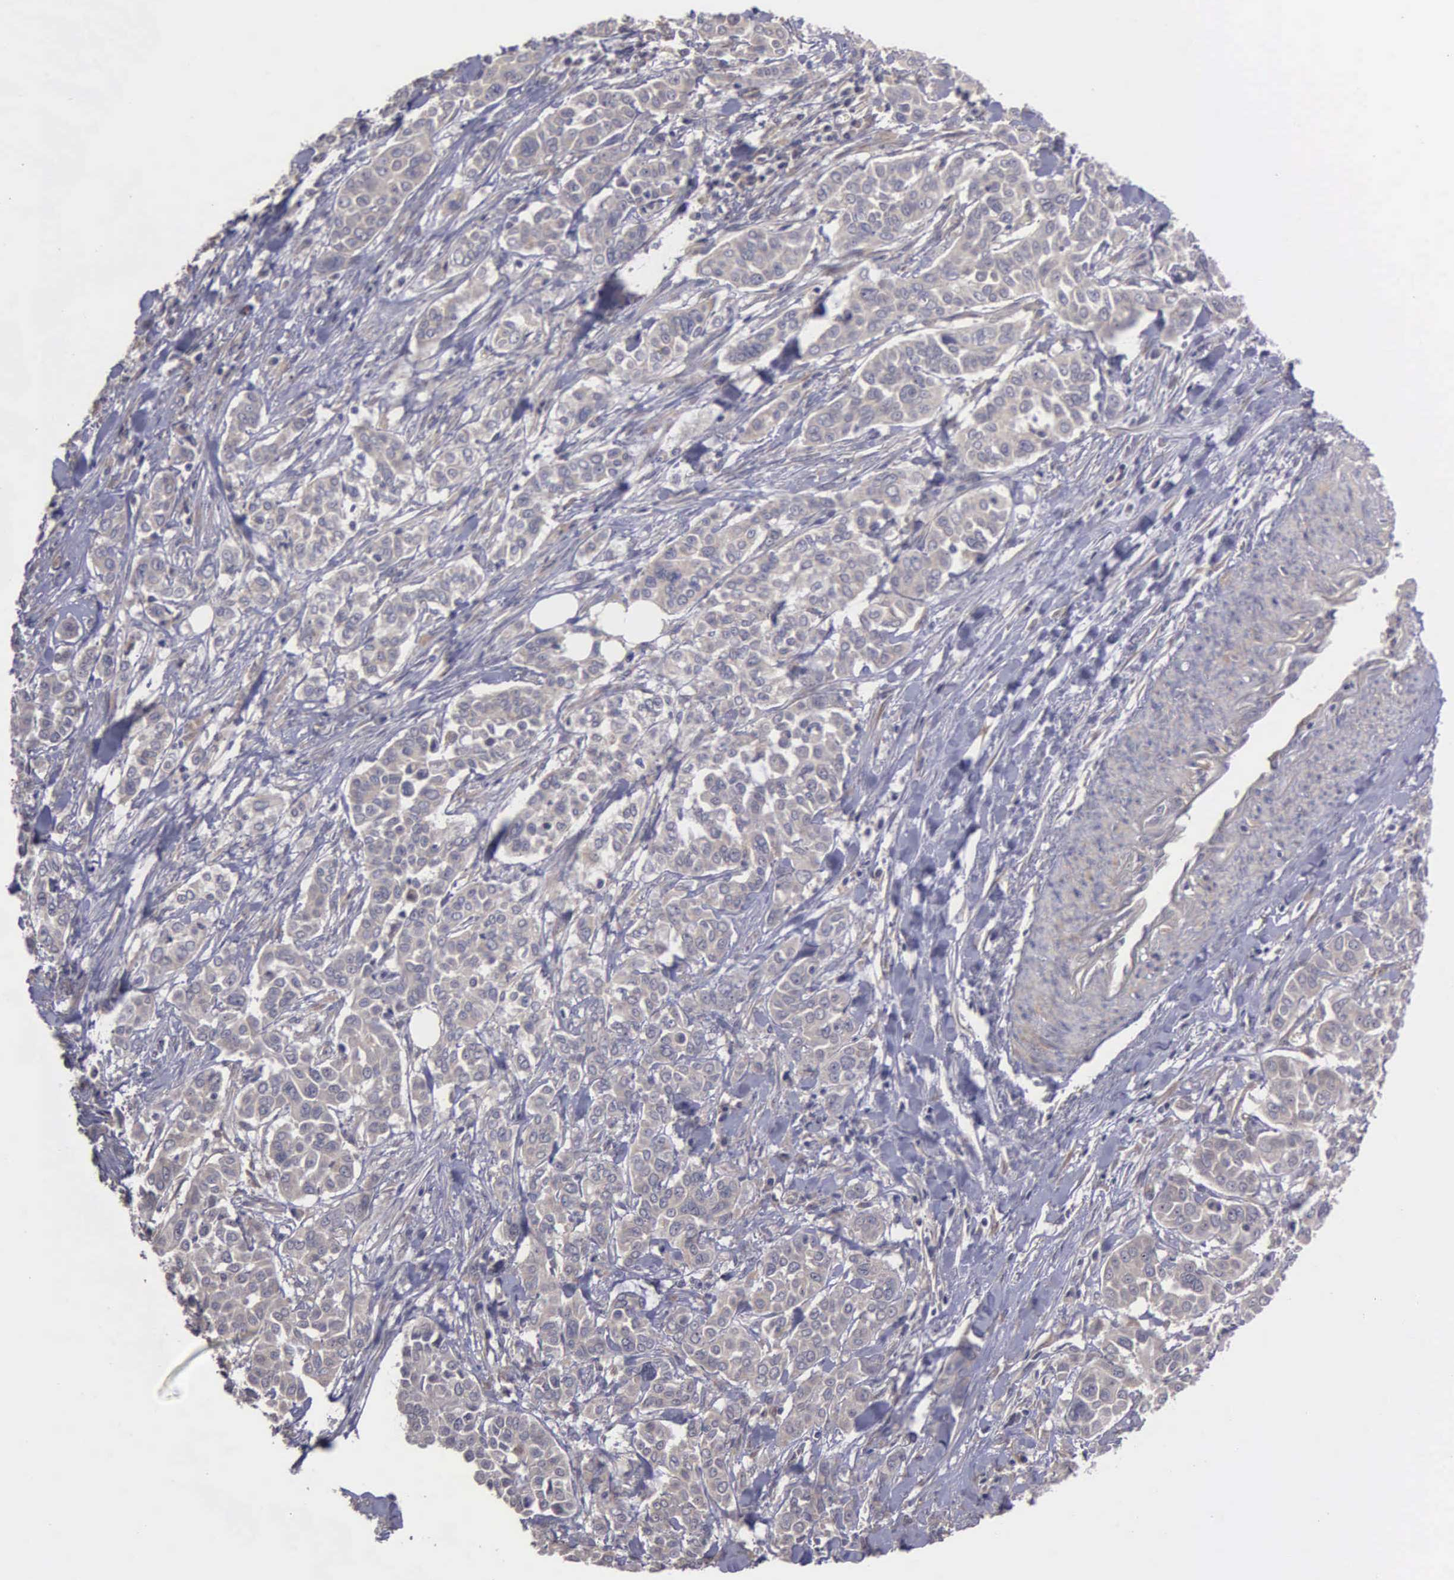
{"staining": {"intensity": "negative", "quantity": "none", "location": "none"}, "tissue": "pancreatic cancer", "cell_type": "Tumor cells", "image_type": "cancer", "snomed": [{"axis": "morphology", "description": "Adenocarcinoma, NOS"}, {"axis": "topography", "description": "Pancreas"}], "caption": "Immunohistochemistry of human pancreatic cancer displays no positivity in tumor cells.", "gene": "RTL10", "patient": {"sex": "female", "age": 52}}